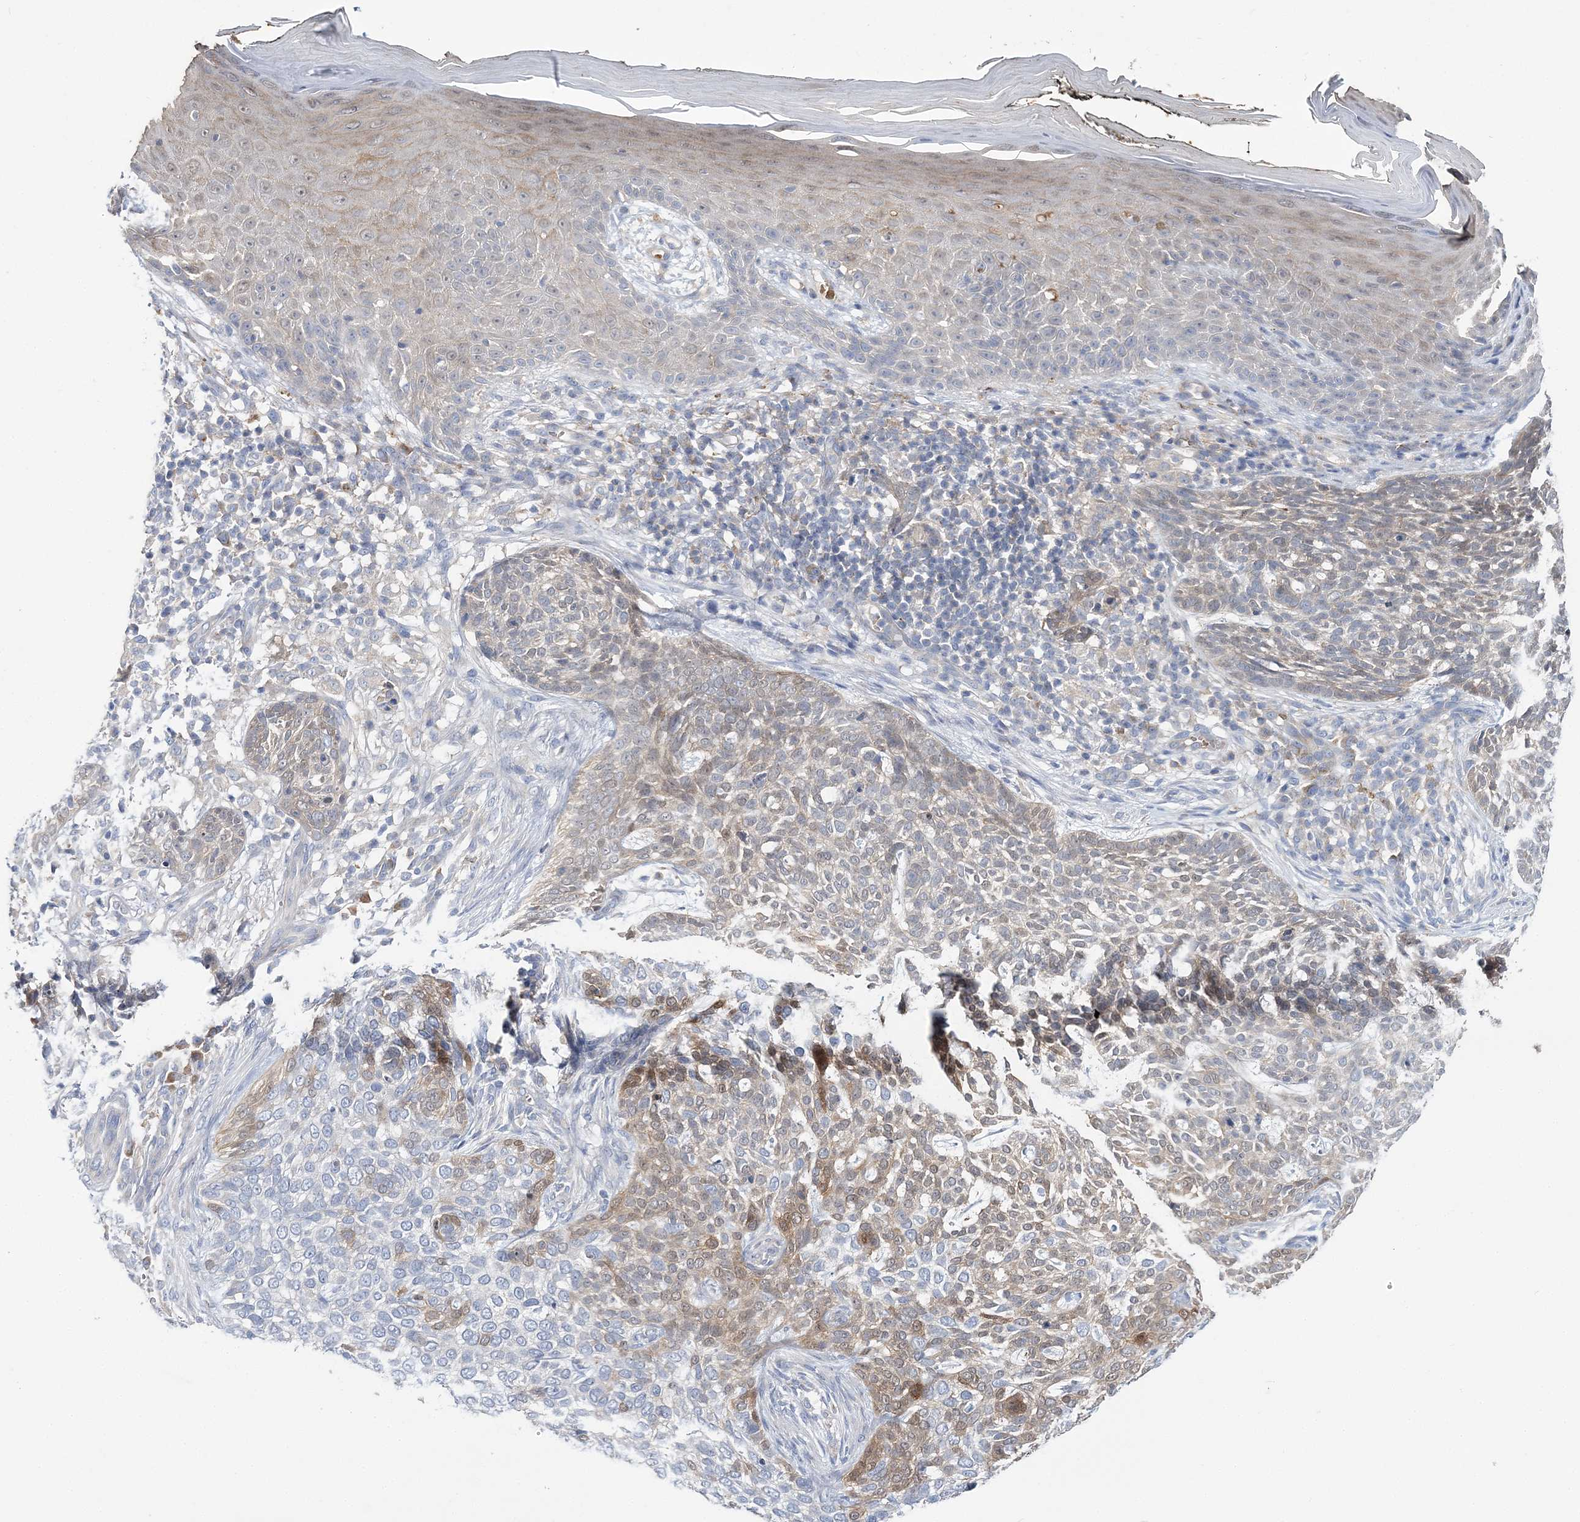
{"staining": {"intensity": "moderate", "quantity": "<25%", "location": "cytoplasmic/membranous,nuclear"}, "tissue": "skin cancer", "cell_type": "Tumor cells", "image_type": "cancer", "snomed": [{"axis": "morphology", "description": "Basal cell carcinoma"}, {"axis": "topography", "description": "Skin"}], "caption": "About <25% of tumor cells in basal cell carcinoma (skin) reveal moderate cytoplasmic/membranous and nuclear protein expression as visualized by brown immunohistochemical staining.", "gene": "ATP11B", "patient": {"sex": "female", "age": 64}}